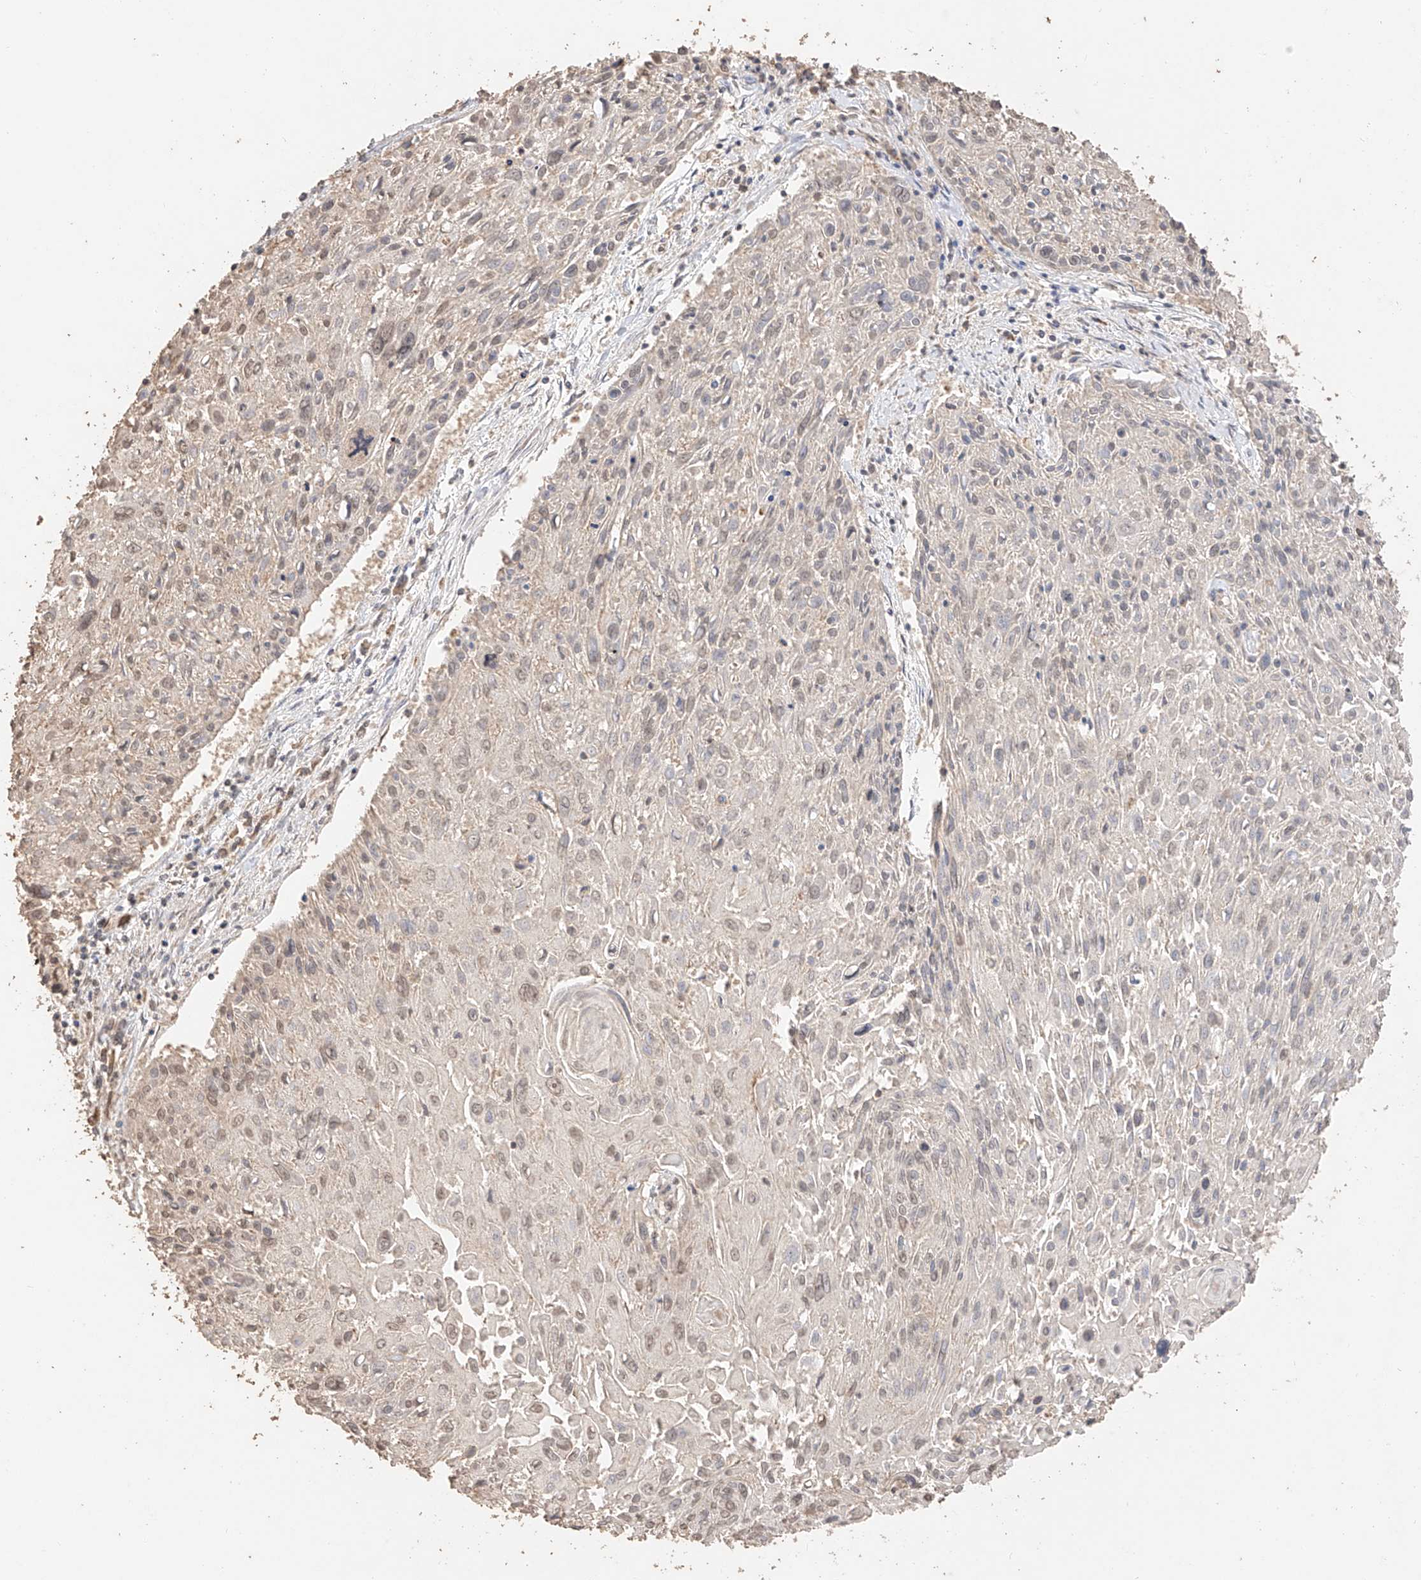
{"staining": {"intensity": "weak", "quantity": ">75%", "location": "nuclear"}, "tissue": "cervical cancer", "cell_type": "Tumor cells", "image_type": "cancer", "snomed": [{"axis": "morphology", "description": "Squamous cell carcinoma, NOS"}, {"axis": "topography", "description": "Cervix"}], "caption": "Immunohistochemistry image of human cervical cancer (squamous cell carcinoma) stained for a protein (brown), which reveals low levels of weak nuclear staining in about >75% of tumor cells.", "gene": "IL22RA2", "patient": {"sex": "female", "age": 51}}